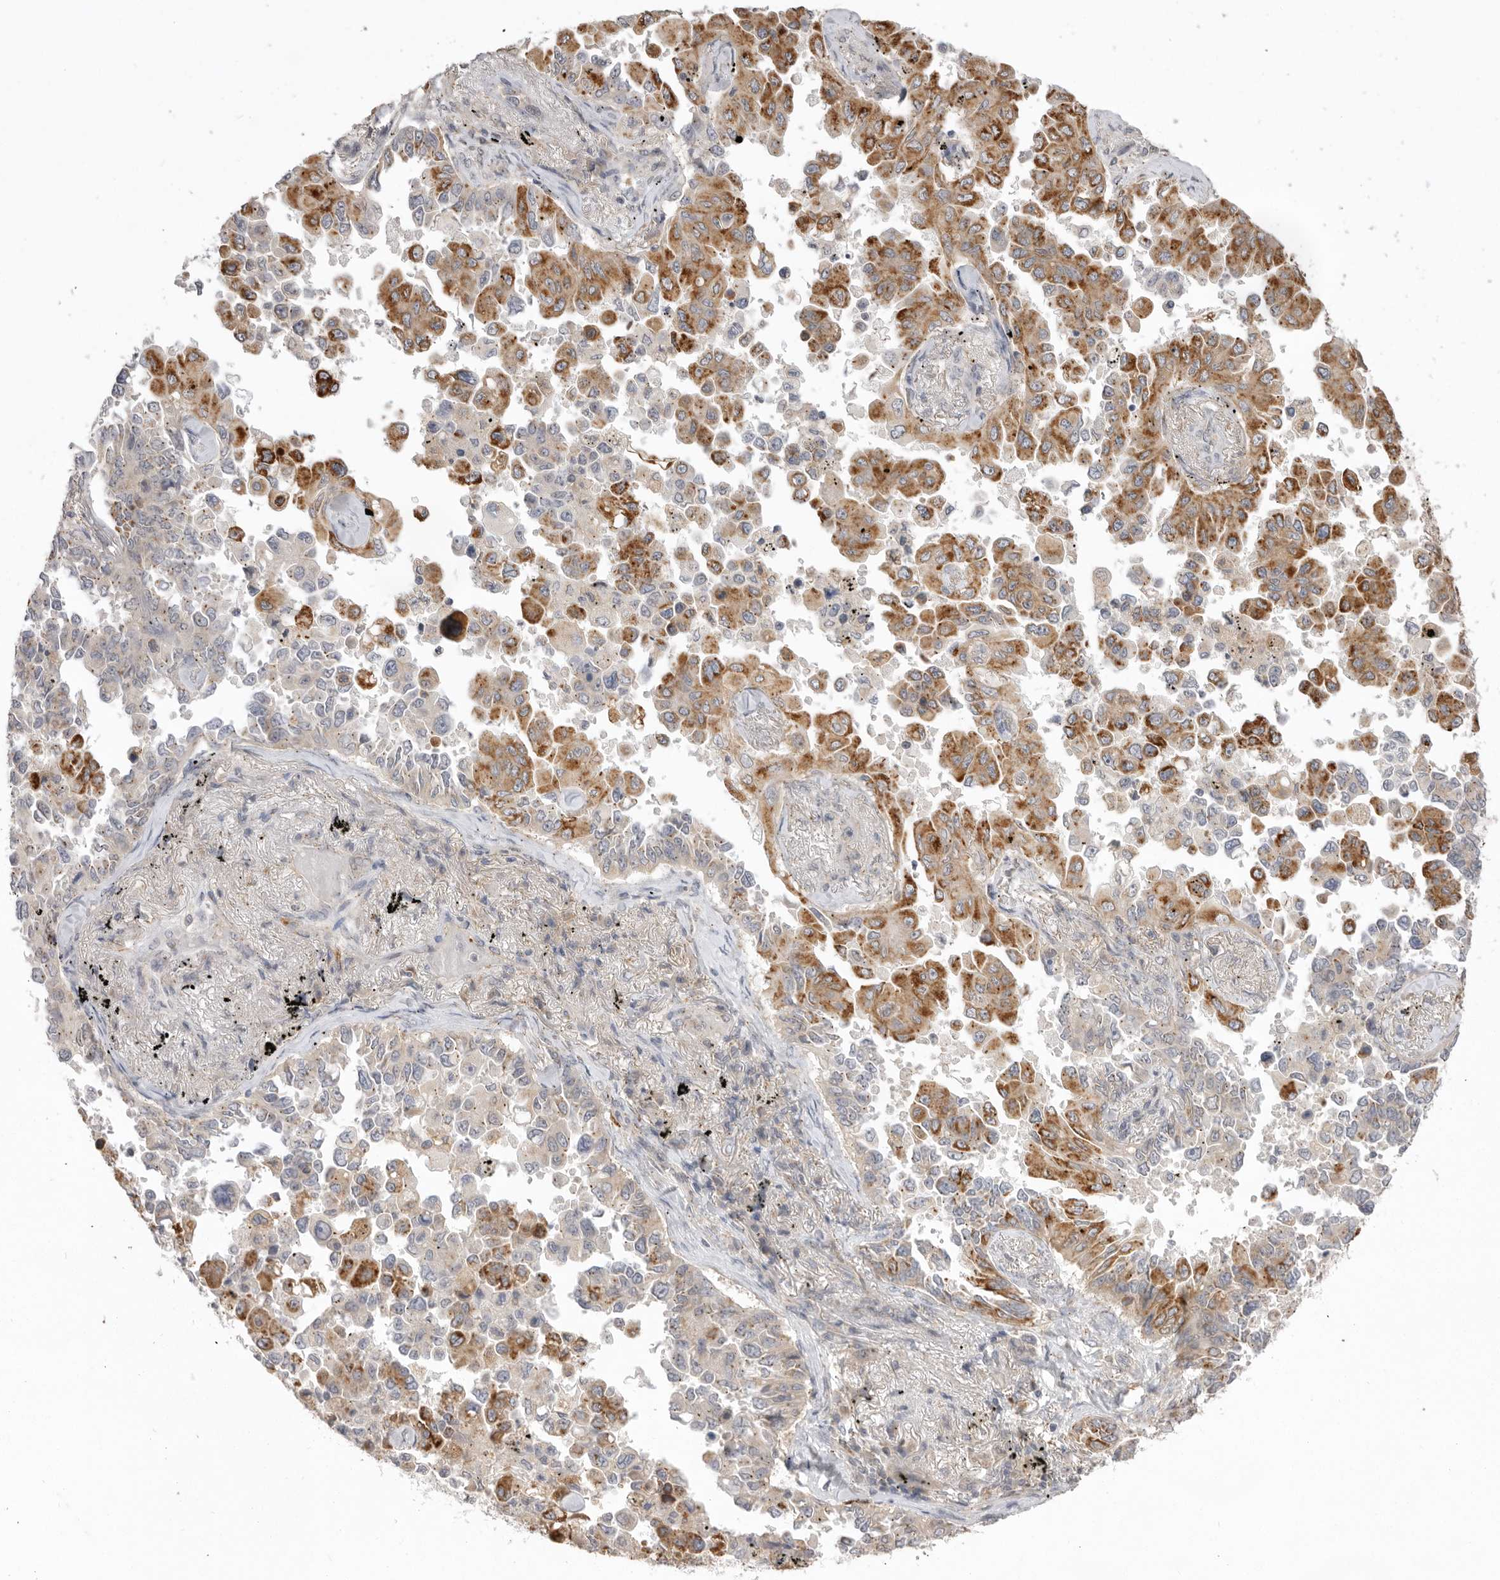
{"staining": {"intensity": "moderate", "quantity": "25%-75%", "location": "cytoplasmic/membranous"}, "tissue": "lung cancer", "cell_type": "Tumor cells", "image_type": "cancer", "snomed": [{"axis": "morphology", "description": "Adenocarcinoma, NOS"}, {"axis": "topography", "description": "Lung"}], "caption": "Tumor cells show medium levels of moderate cytoplasmic/membranous positivity in about 25%-75% of cells in adenocarcinoma (lung).", "gene": "TLR3", "patient": {"sex": "female", "age": 67}}